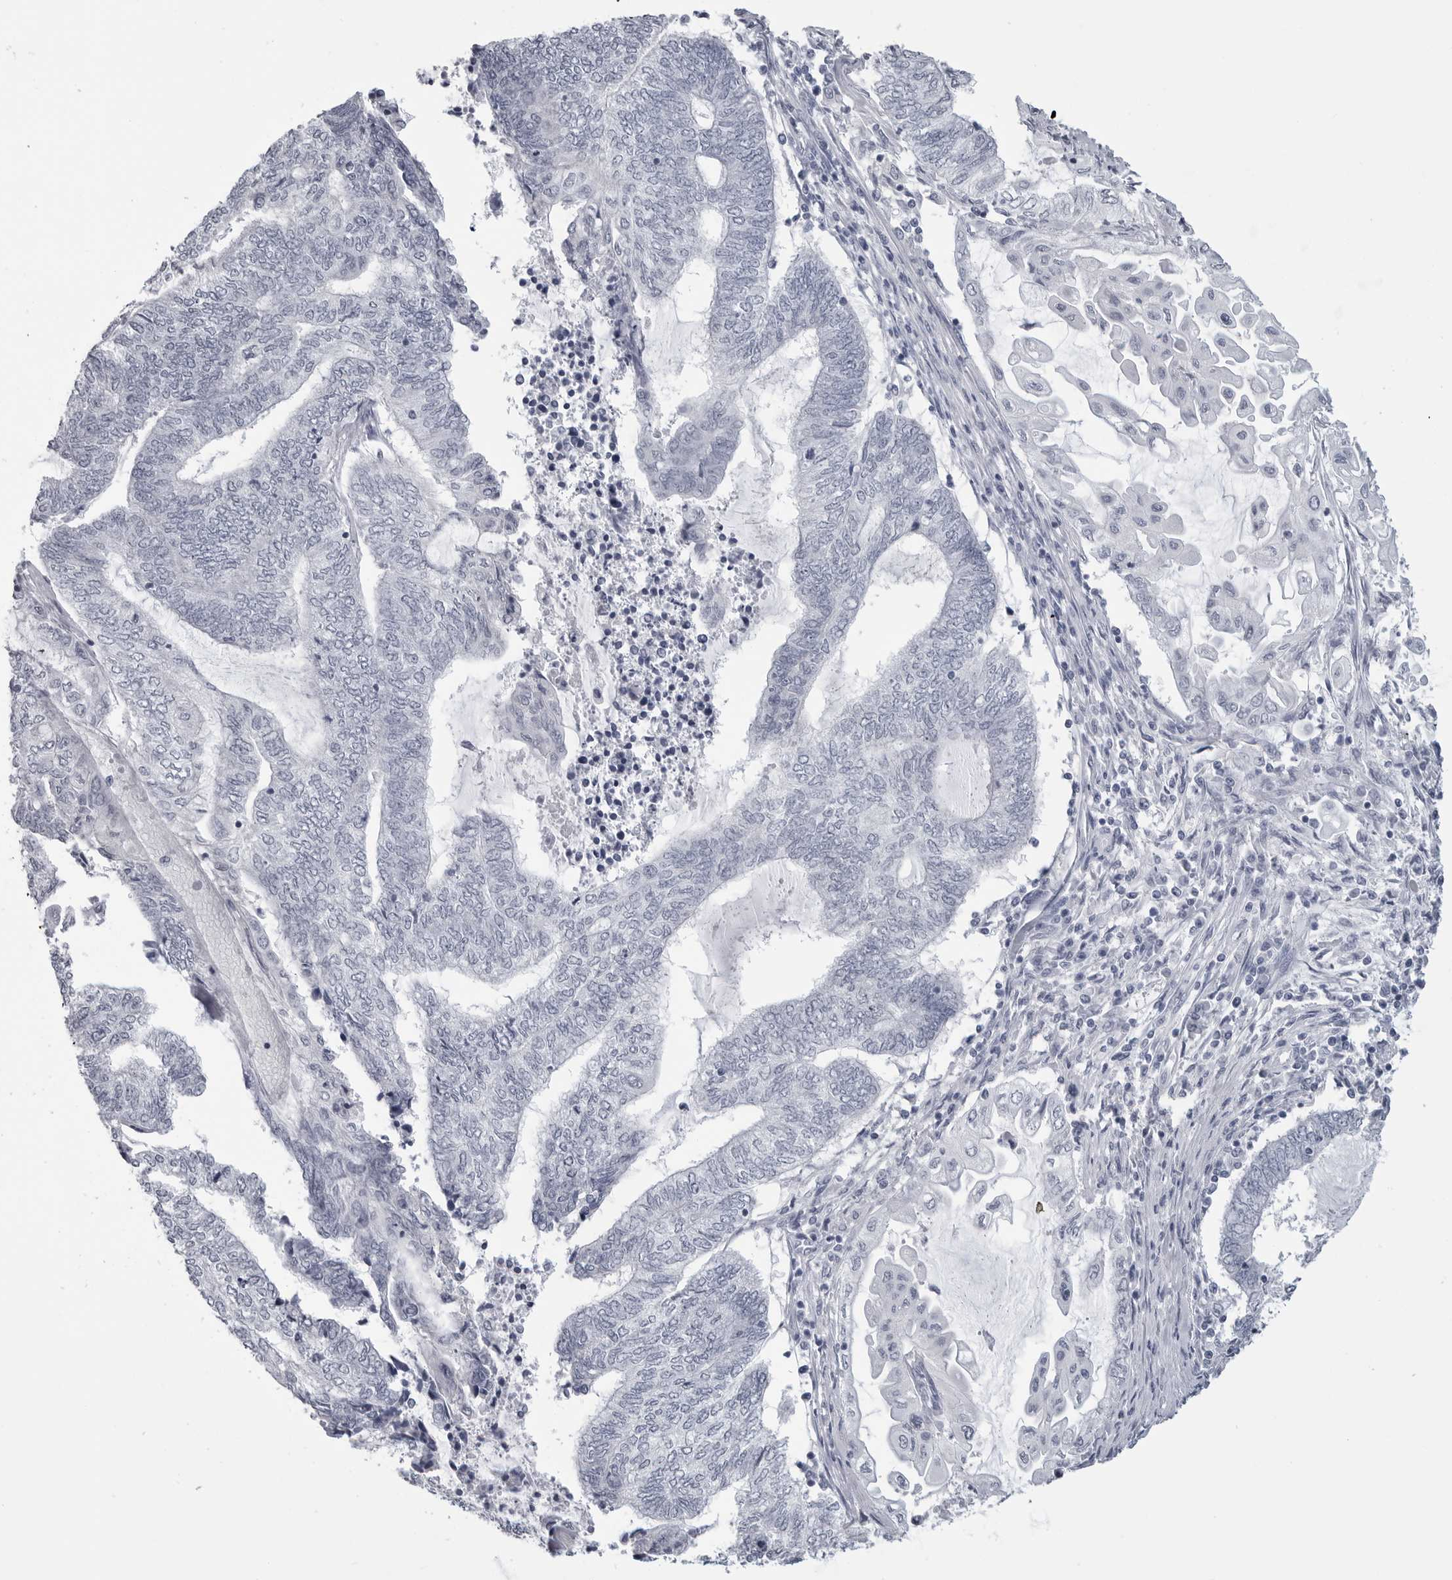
{"staining": {"intensity": "negative", "quantity": "none", "location": "none"}, "tissue": "endometrial cancer", "cell_type": "Tumor cells", "image_type": "cancer", "snomed": [{"axis": "morphology", "description": "Adenocarcinoma, NOS"}, {"axis": "topography", "description": "Uterus"}, {"axis": "topography", "description": "Endometrium"}], "caption": "Endometrial cancer (adenocarcinoma) was stained to show a protein in brown. There is no significant staining in tumor cells.", "gene": "PGA3", "patient": {"sex": "female", "age": 70}}